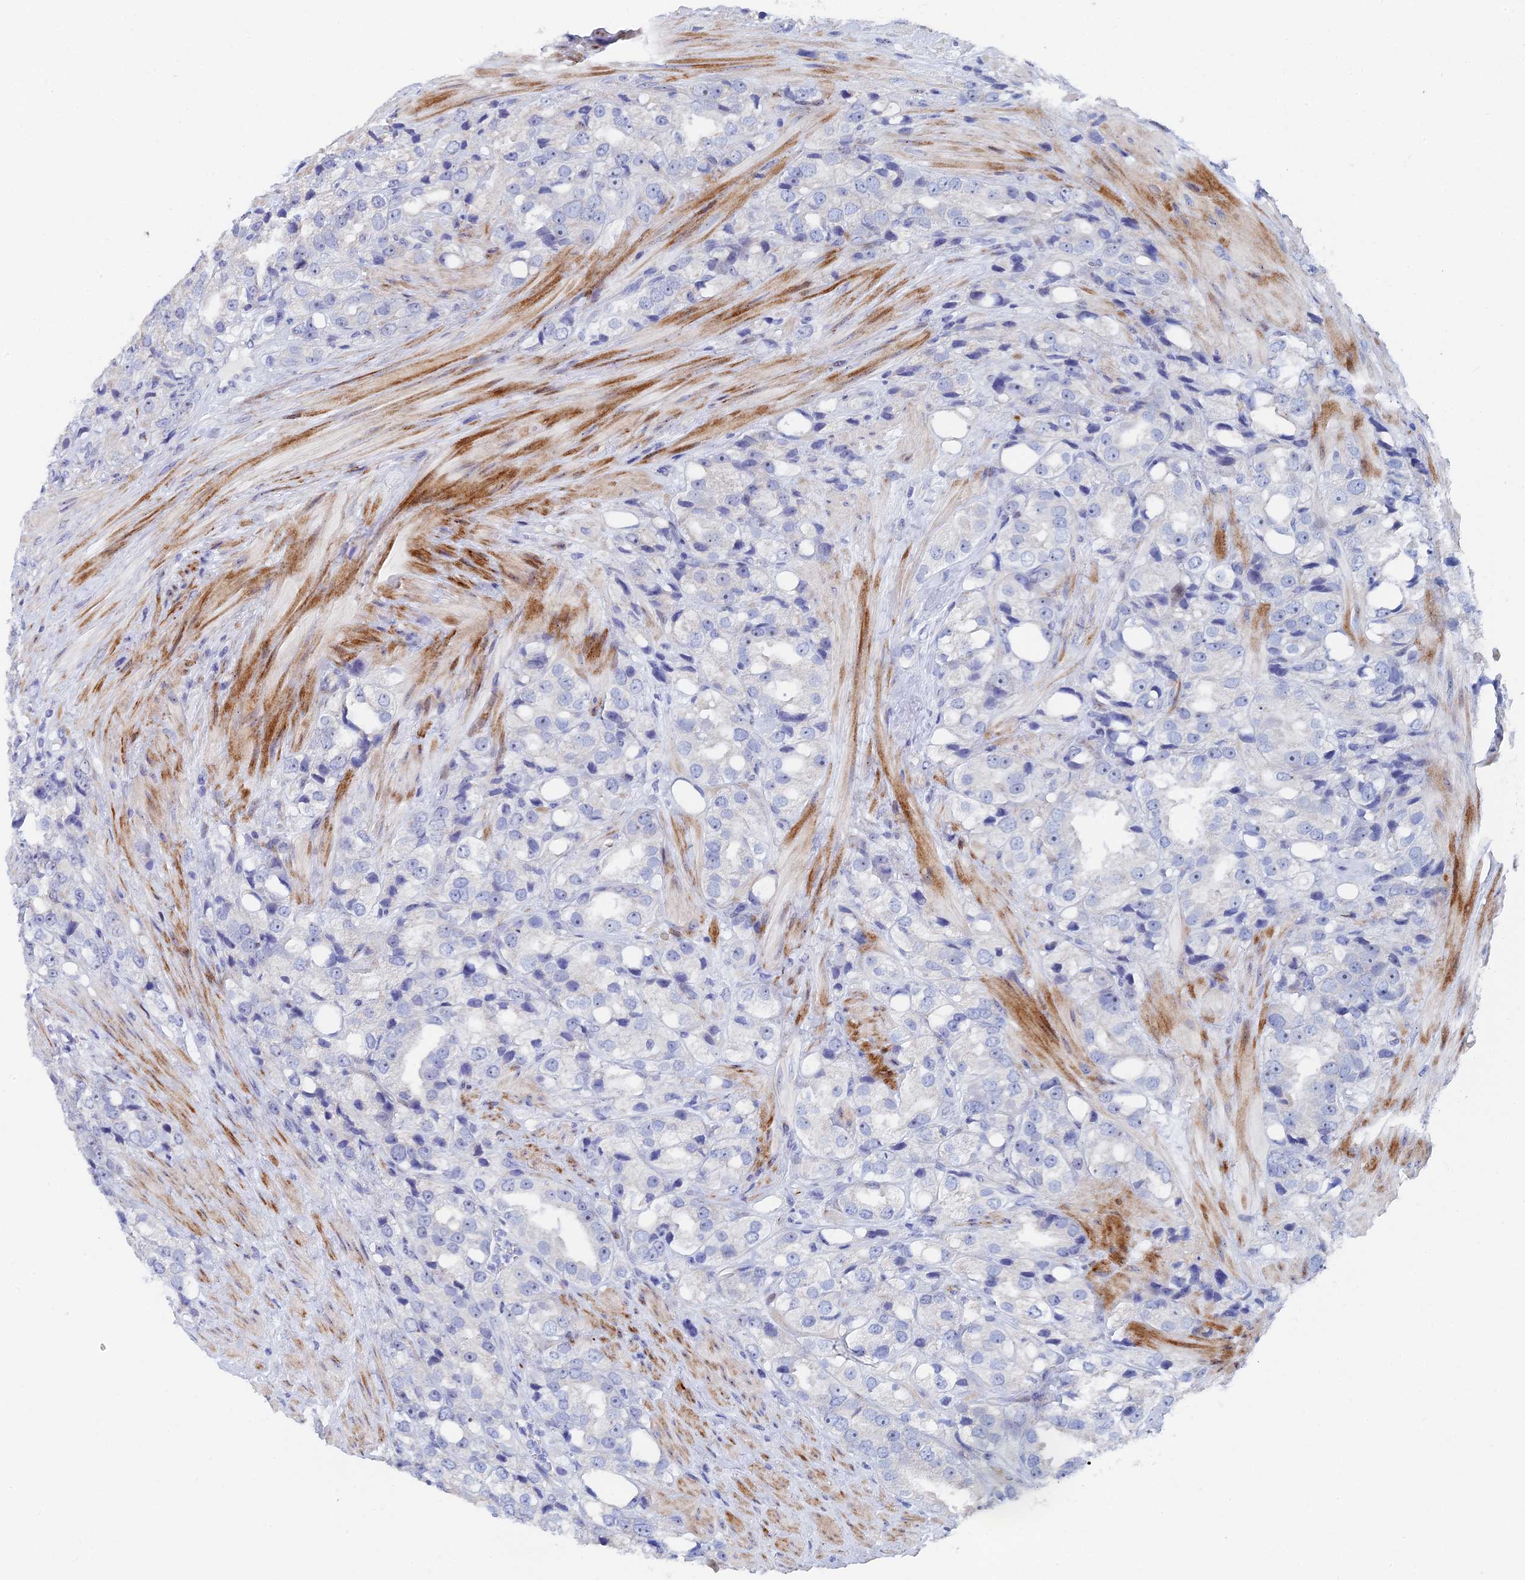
{"staining": {"intensity": "negative", "quantity": "none", "location": "none"}, "tissue": "prostate cancer", "cell_type": "Tumor cells", "image_type": "cancer", "snomed": [{"axis": "morphology", "description": "Adenocarcinoma, NOS"}, {"axis": "topography", "description": "Prostate"}], "caption": "Protein analysis of prostate cancer demonstrates no significant positivity in tumor cells.", "gene": "DRGX", "patient": {"sex": "male", "age": 79}}